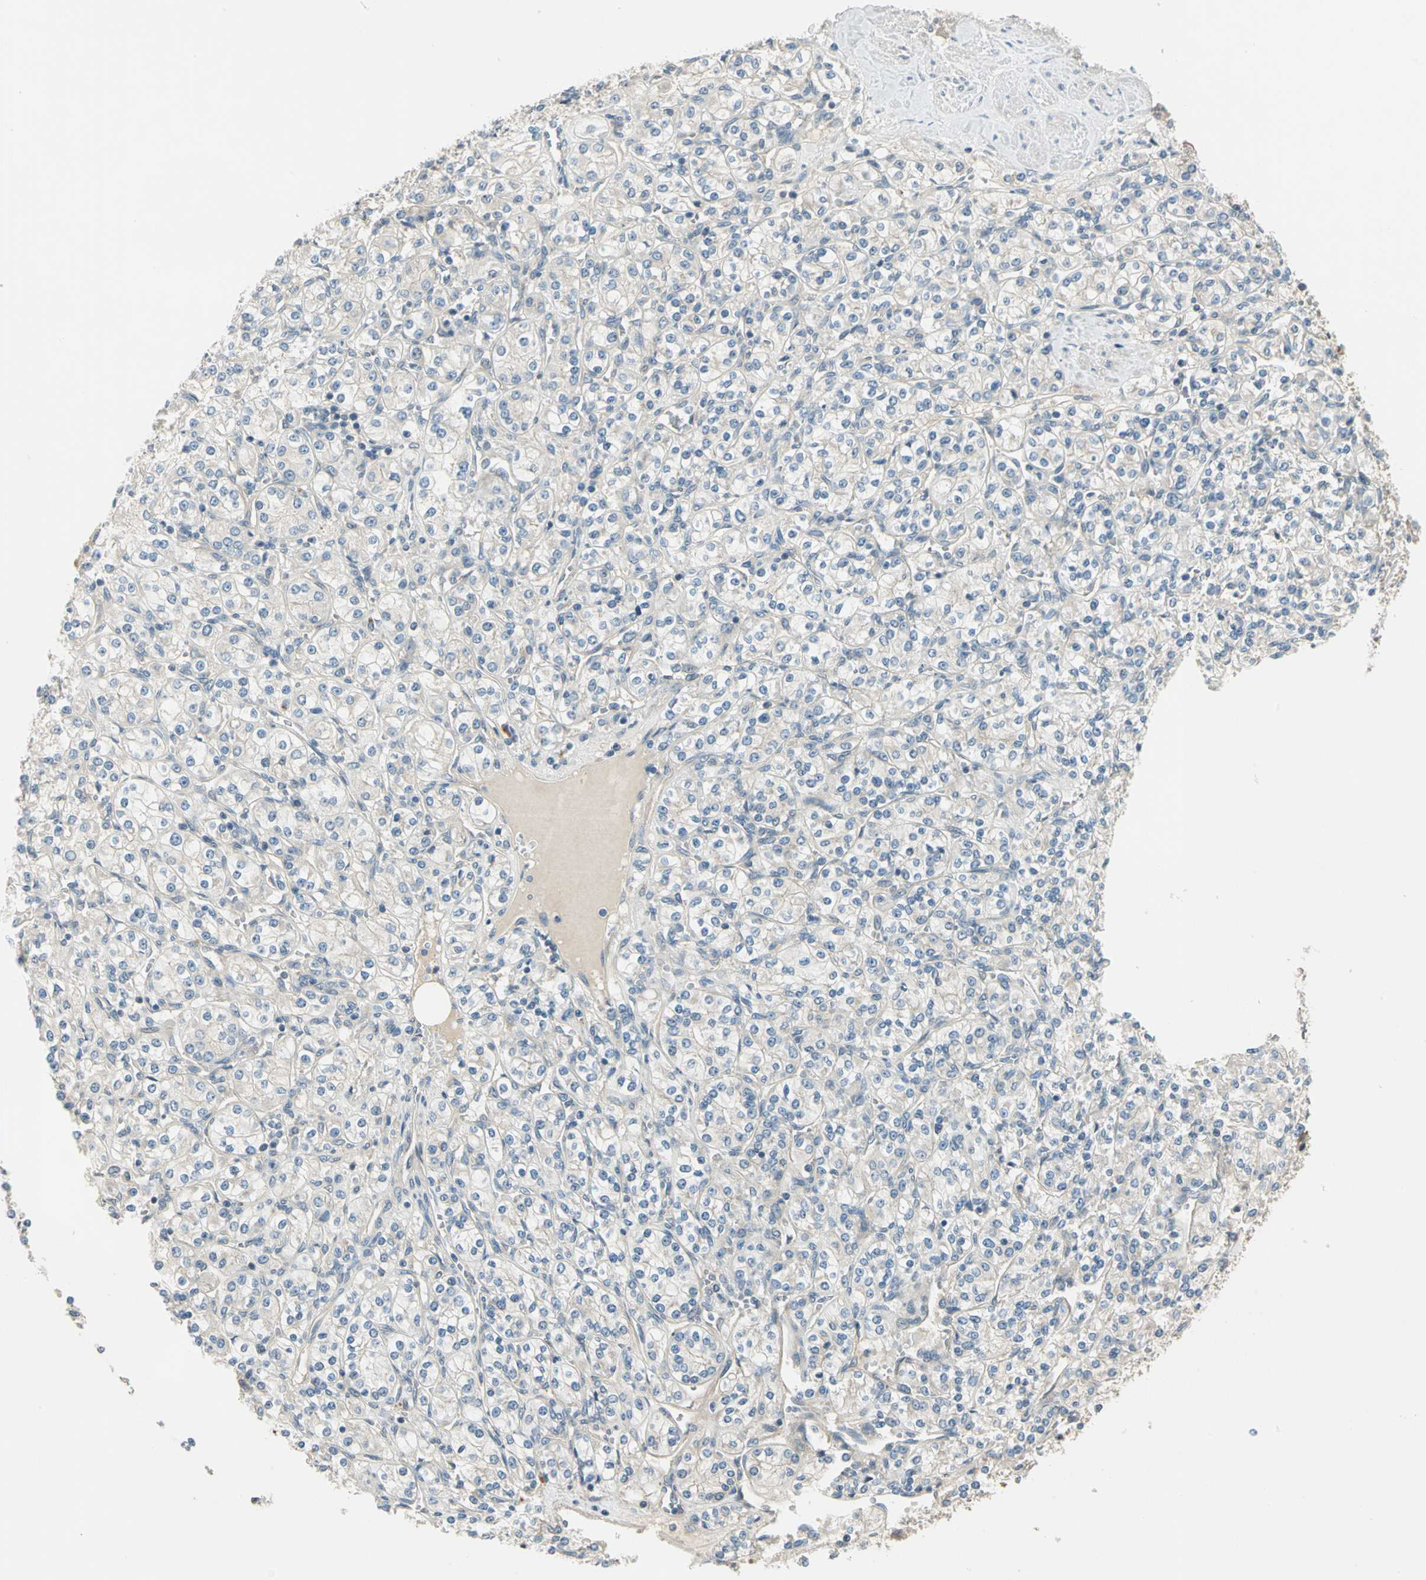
{"staining": {"intensity": "negative", "quantity": "none", "location": "none"}, "tissue": "renal cancer", "cell_type": "Tumor cells", "image_type": "cancer", "snomed": [{"axis": "morphology", "description": "Adenocarcinoma, NOS"}, {"axis": "topography", "description": "Kidney"}], "caption": "Tumor cells are negative for brown protein staining in renal adenocarcinoma. (DAB immunohistochemistry (IHC) visualized using brightfield microscopy, high magnification).", "gene": "PRKAA1", "patient": {"sex": "male", "age": 77}}